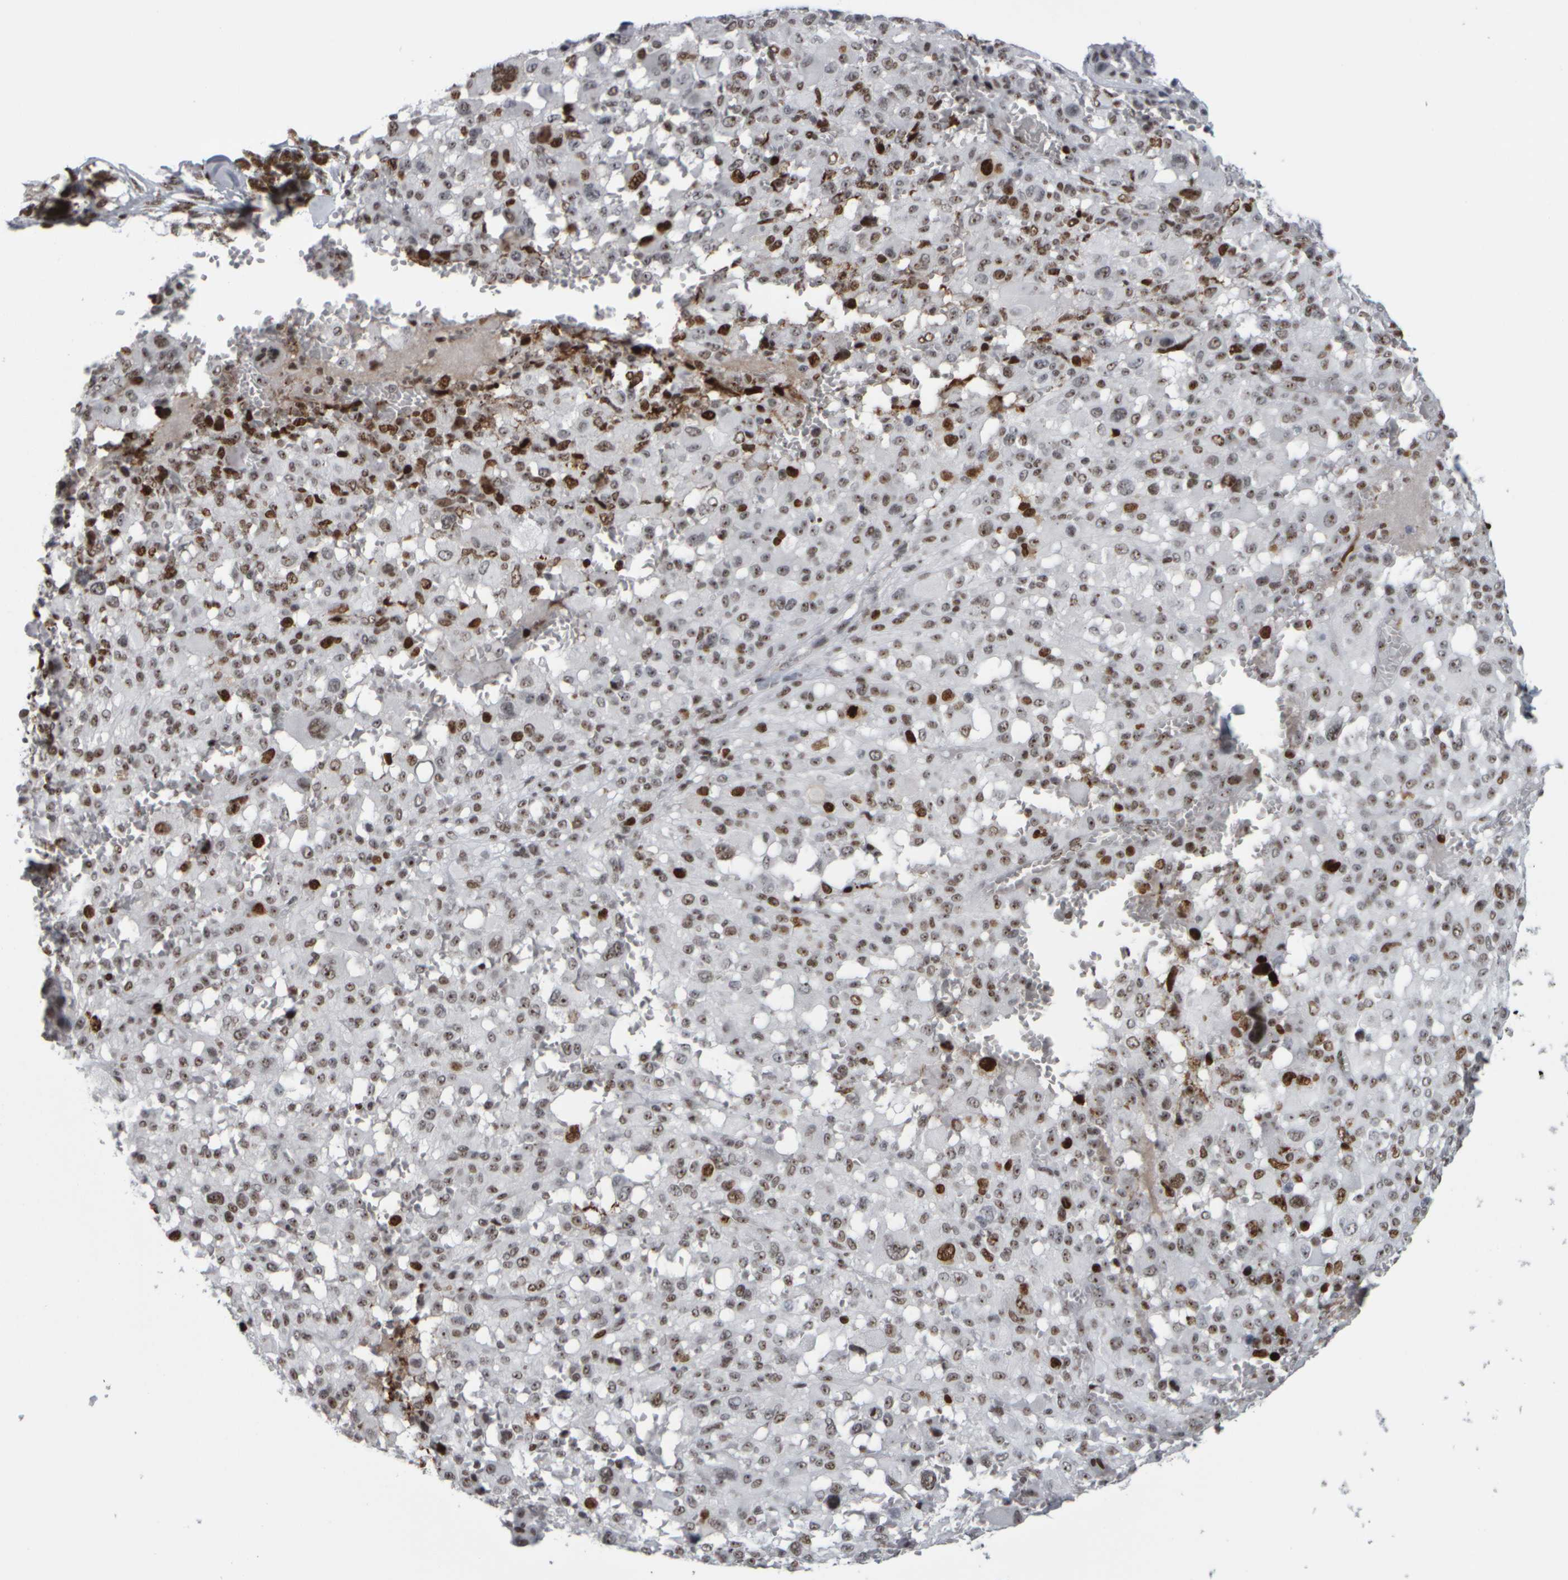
{"staining": {"intensity": "strong", "quantity": "<25%", "location": "nuclear"}, "tissue": "melanoma", "cell_type": "Tumor cells", "image_type": "cancer", "snomed": [{"axis": "morphology", "description": "Malignant melanoma, Metastatic site"}, {"axis": "topography", "description": "Skin"}], "caption": "There is medium levels of strong nuclear positivity in tumor cells of melanoma, as demonstrated by immunohistochemical staining (brown color).", "gene": "TOP2B", "patient": {"sex": "female", "age": 74}}